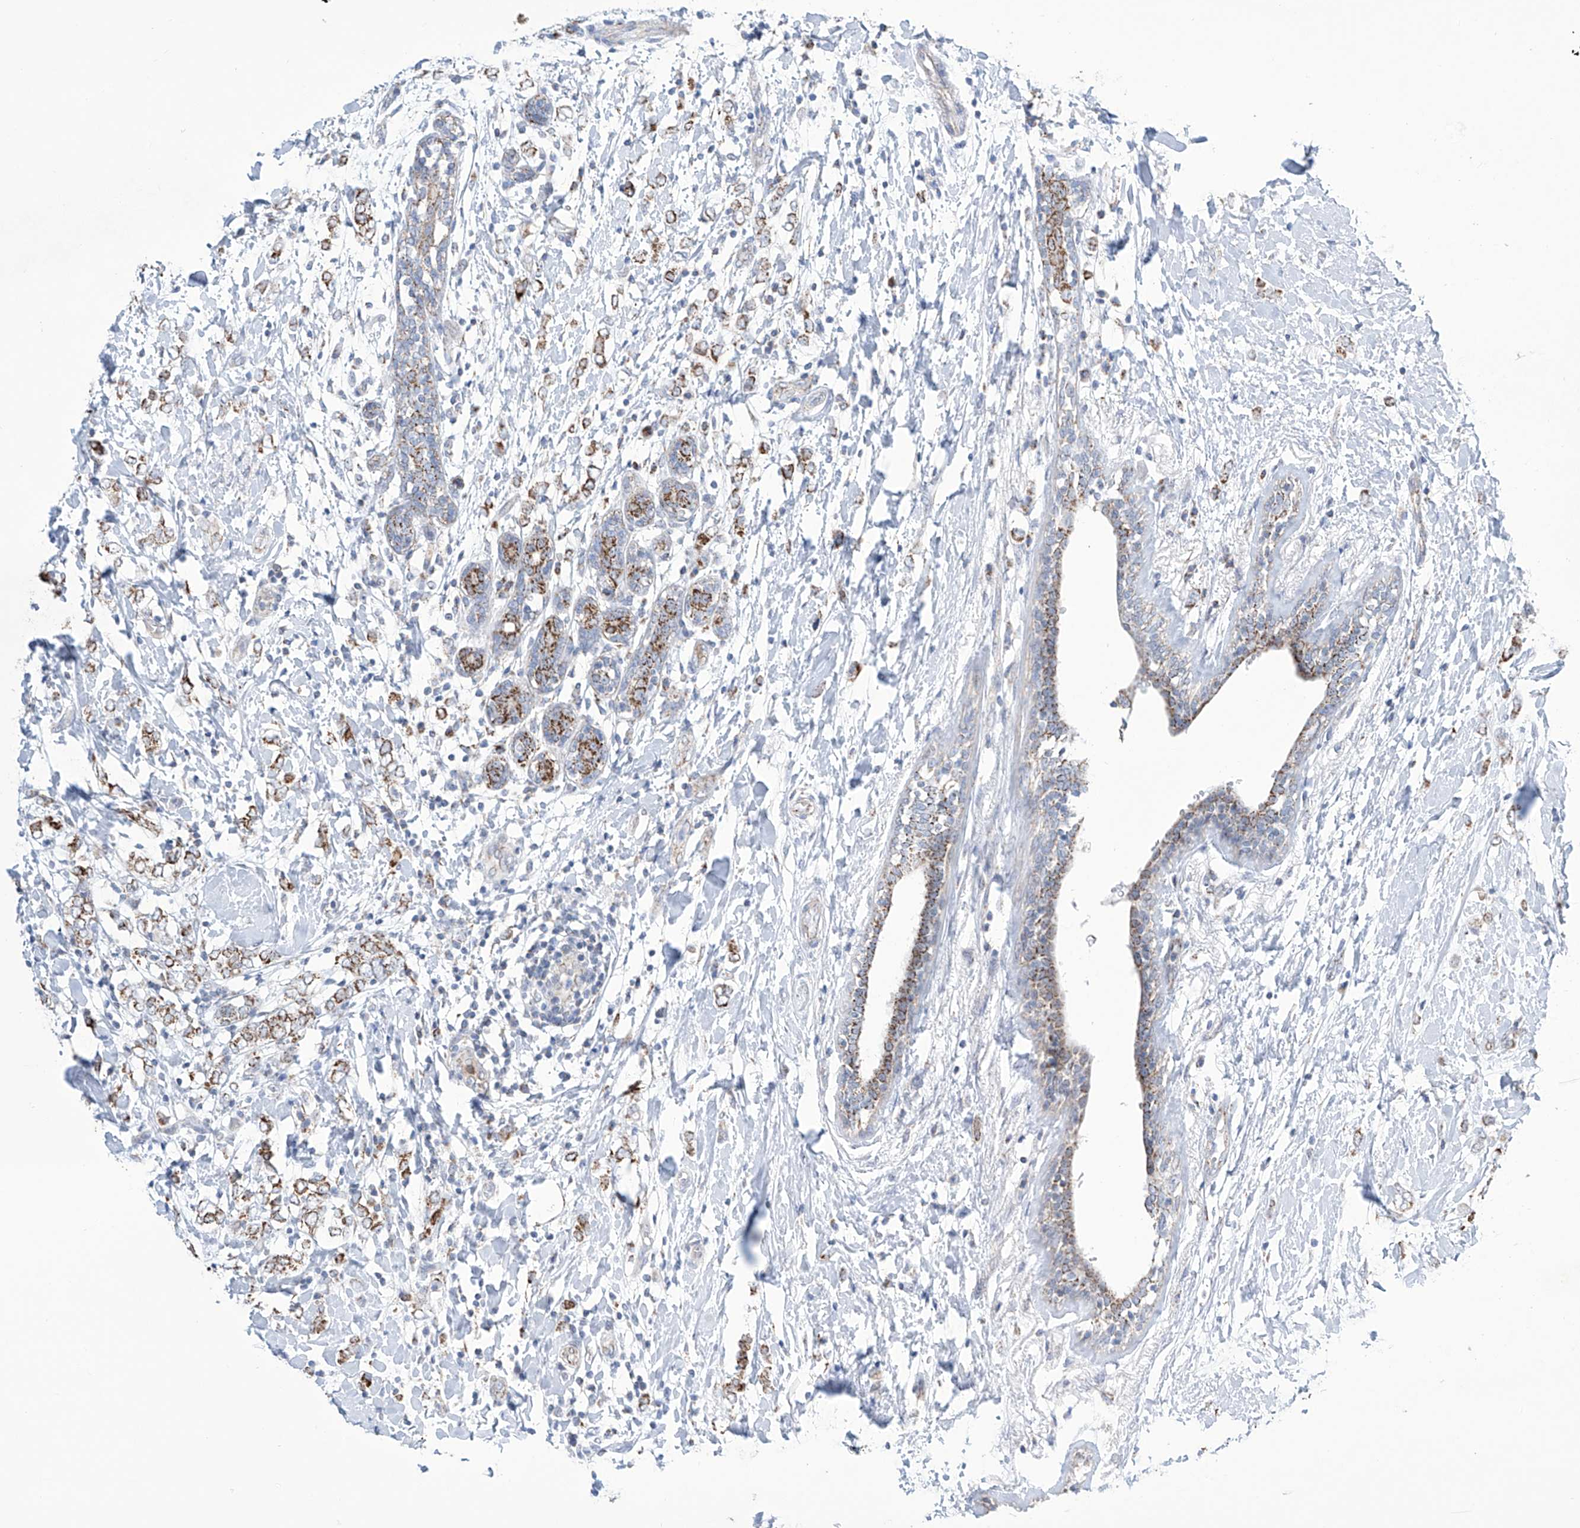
{"staining": {"intensity": "moderate", "quantity": ">75%", "location": "cytoplasmic/membranous"}, "tissue": "breast cancer", "cell_type": "Tumor cells", "image_type": "cancer", "snomed": [{"axis": "morphology", "description": "Normal tissue, NOS"}, {"axis": "morphology", "description": "Lobular carcinoma"}, {"axis": "topography", "description": "Breast"}], "caption": "The histopathology image displays a brown stain indicating the presence of a protein in the cytoplasmic/membranous of tumor cells in breast lobular carcinoma.", "gene": "ALDH6A1", "patient": {"sex": "female", "age": 47}}